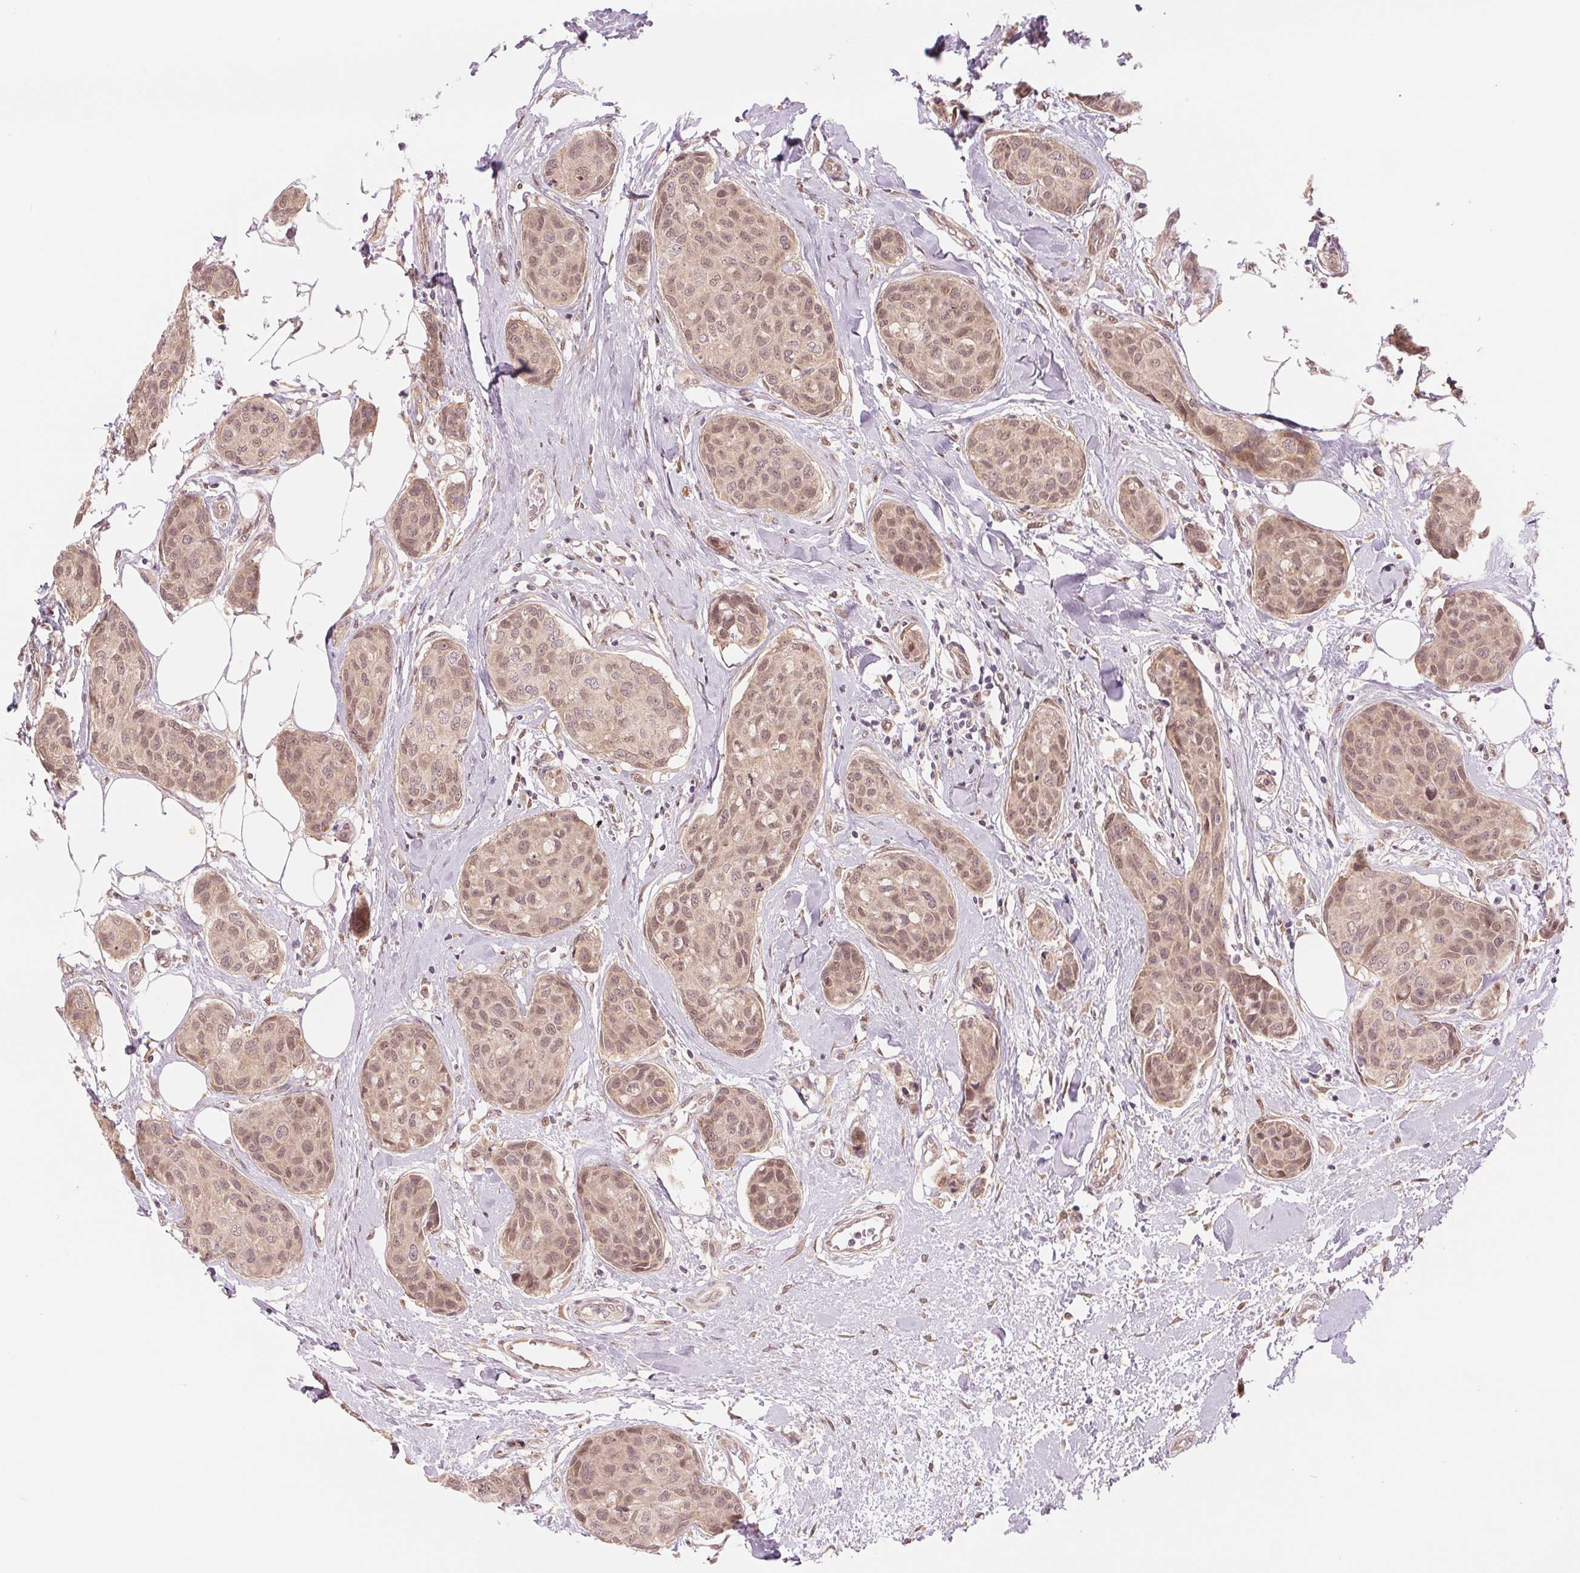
{"staining": {"intensity": "weak", "quantity": ">75%", "location": "nuclear"}, "tissue": "breast cancer", "cell_type": "Tumor cells", "image_type": "cancer", "snomed": [{"axis": "morphology", "description": "Duct carcinoma"}, {"axis": "topography", "description": "Breast"}], "caption": "Immunohistochemistry photomicrograph of neoplastic tissue: breast cancer (invasive ductal carcinoma) stained using IHC reveals low levels of weak protein expression localized specifically in the nuclear of tumor cells, appearing as a nuclear brown color.", "gene": "ERI3", "patient": {"sex": "female", "age": 80}}